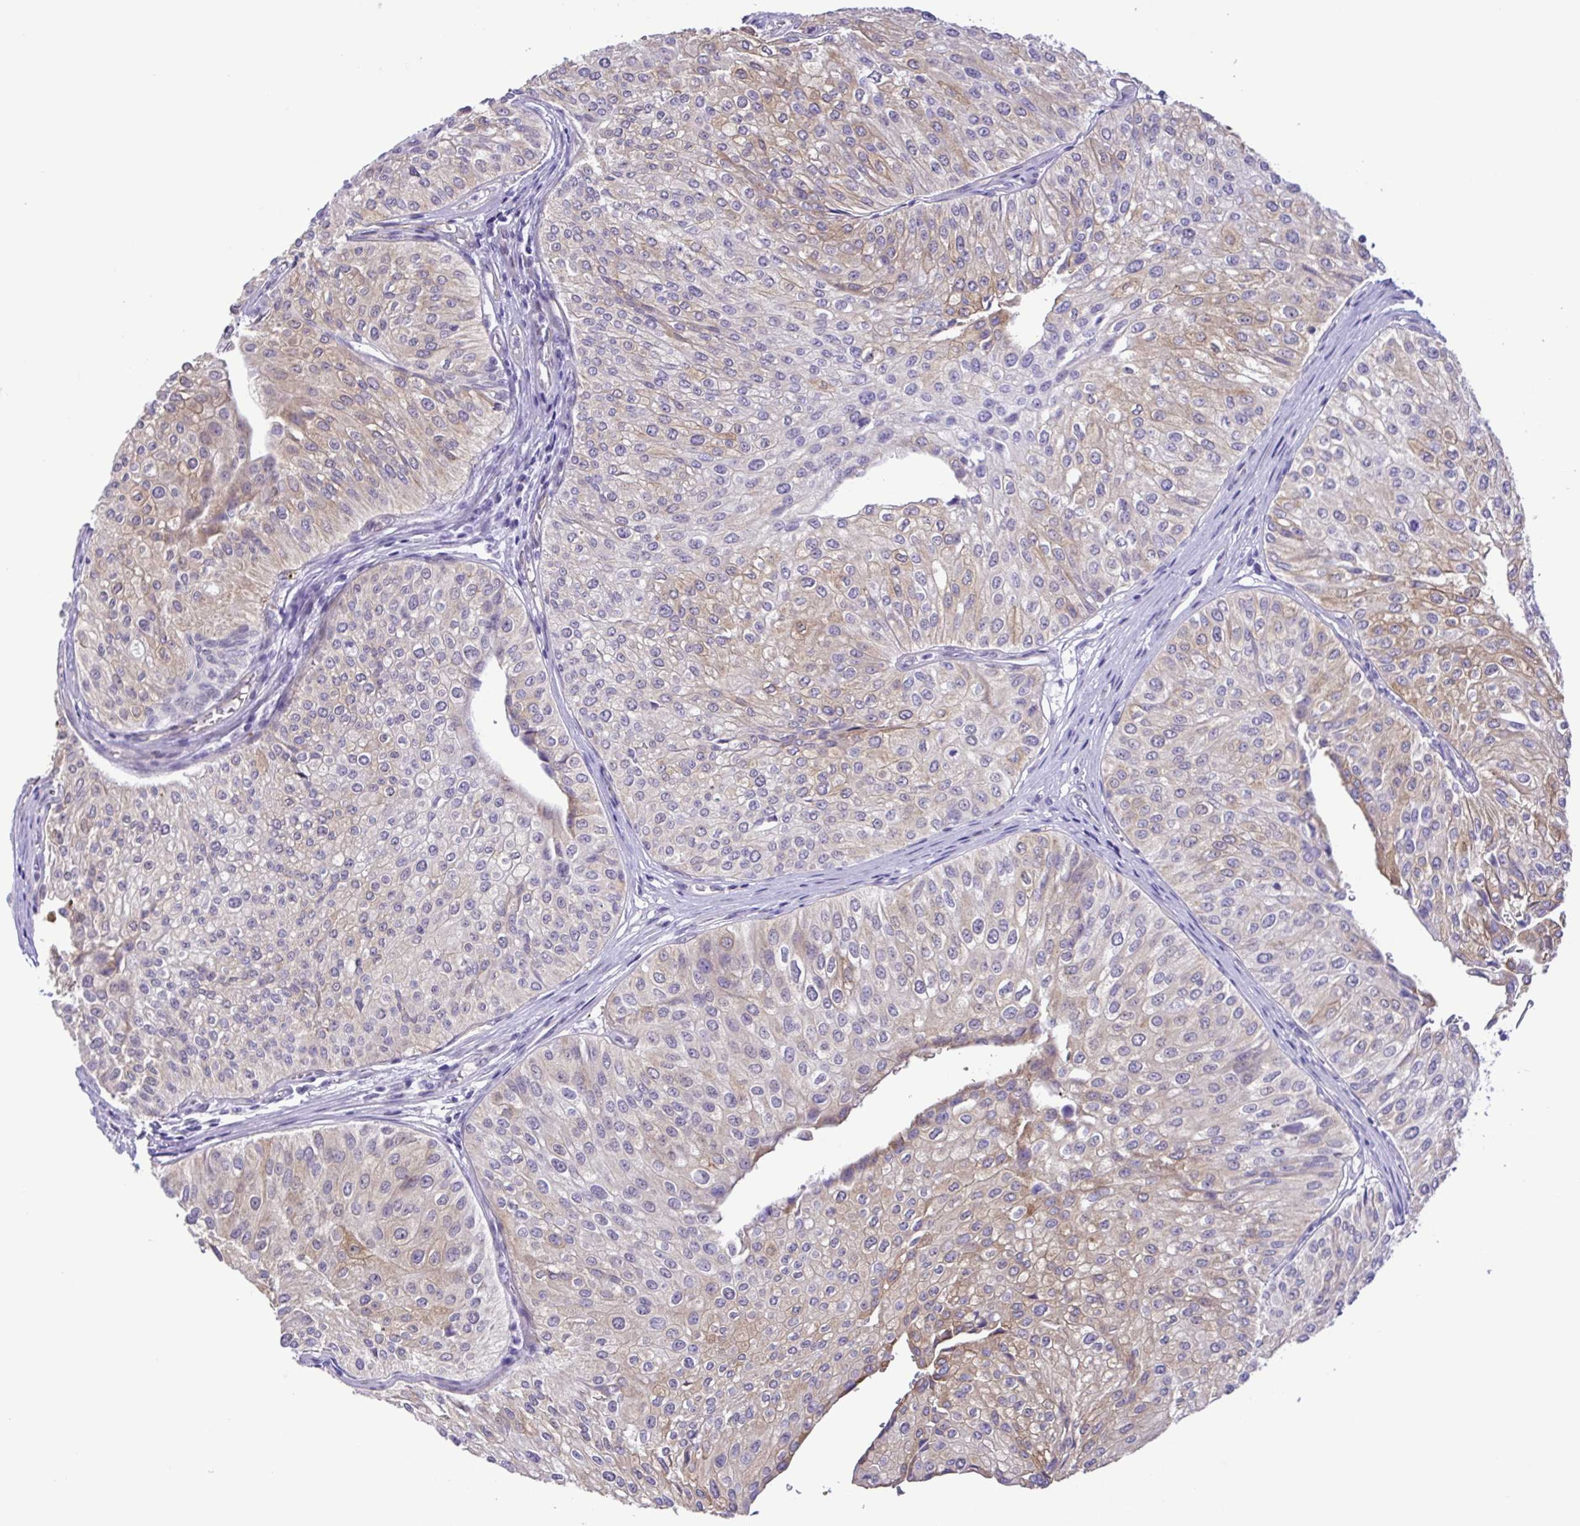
{"staining": {"intensity": "weak", "quantity": "25%-75%", "location": "cytoplasmic/membranous"}, "tissue": "urothelial cancer", "cell_type": "Tumor cells", "image_type": "cancer", "snomed": [{"axis": "morphology", "description": "Urothelial carcinoma, NOS"}, {"axis": "topography", "description": "Urinary bladder"}], "caption": "Human transitional cell carcinoma stained with a brown dye demonstrates weak cytoplasmic/membranous positive expression in about 25%-75% of tumor cells.", "gene": "DCLK2", "patient": {"sex": "male", "age": 67}}